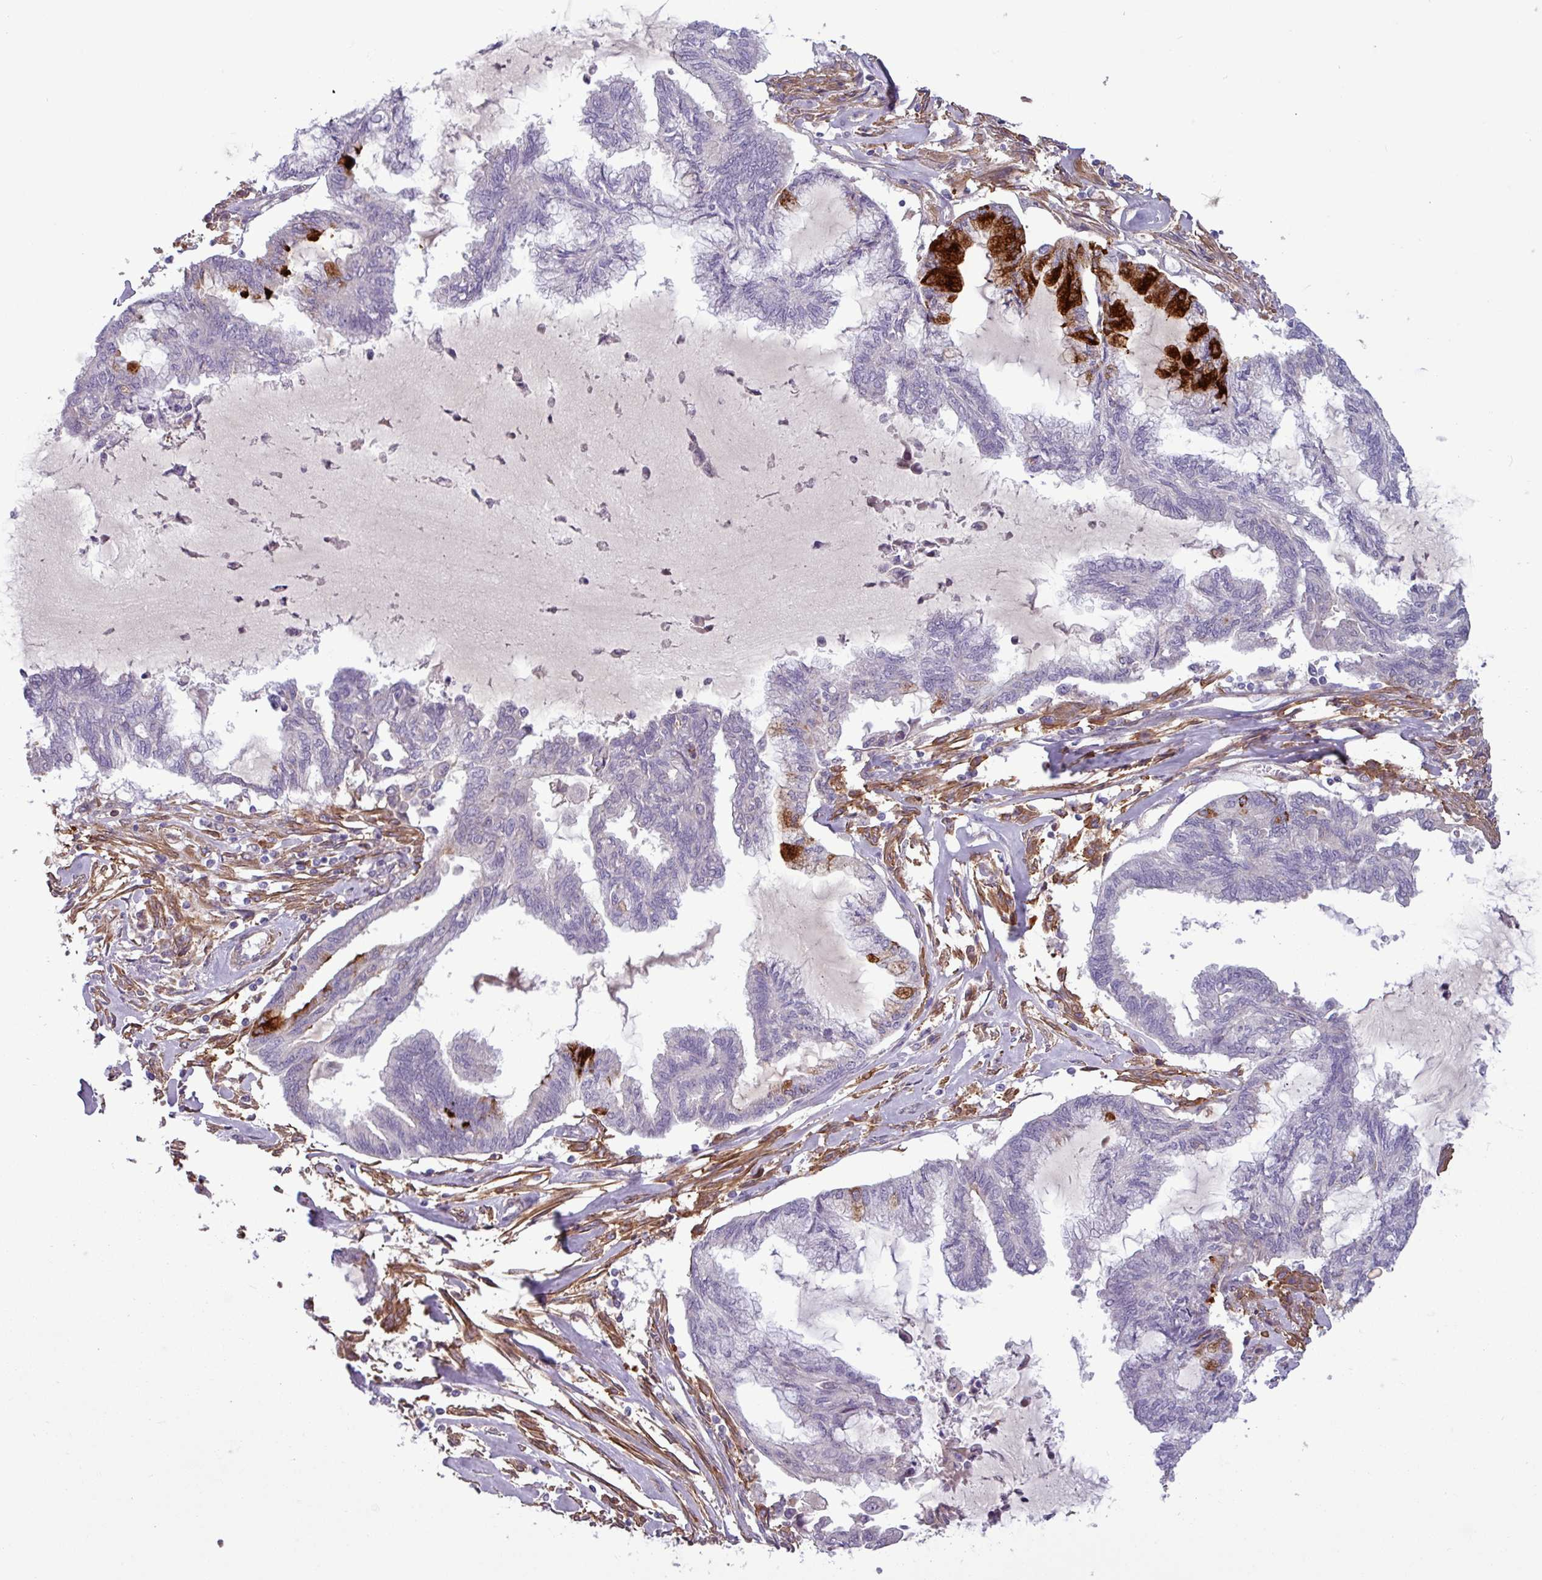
{"staining": {"intensity": "strong", "quantity": "<25%", "location": "cytoplasmic/membranous"}, "tissue": "endometrial cancer", "cell_type": "Tumor cells", "image_type": "cancer", "snomed": [{"axis": "morphology", "description": "Adenocarcinoma, NOS"}, {"axis": "topography", "description": "Endometrium"}], "caption": "The micrograph exhibits a brown stain indicating the presence of a protein in the cytoplasmic/membranous of tumor cells in endometrial adenocarcinoma.", "gene": "PCED1A", "patient": {"sex": "female", "age": 86}}